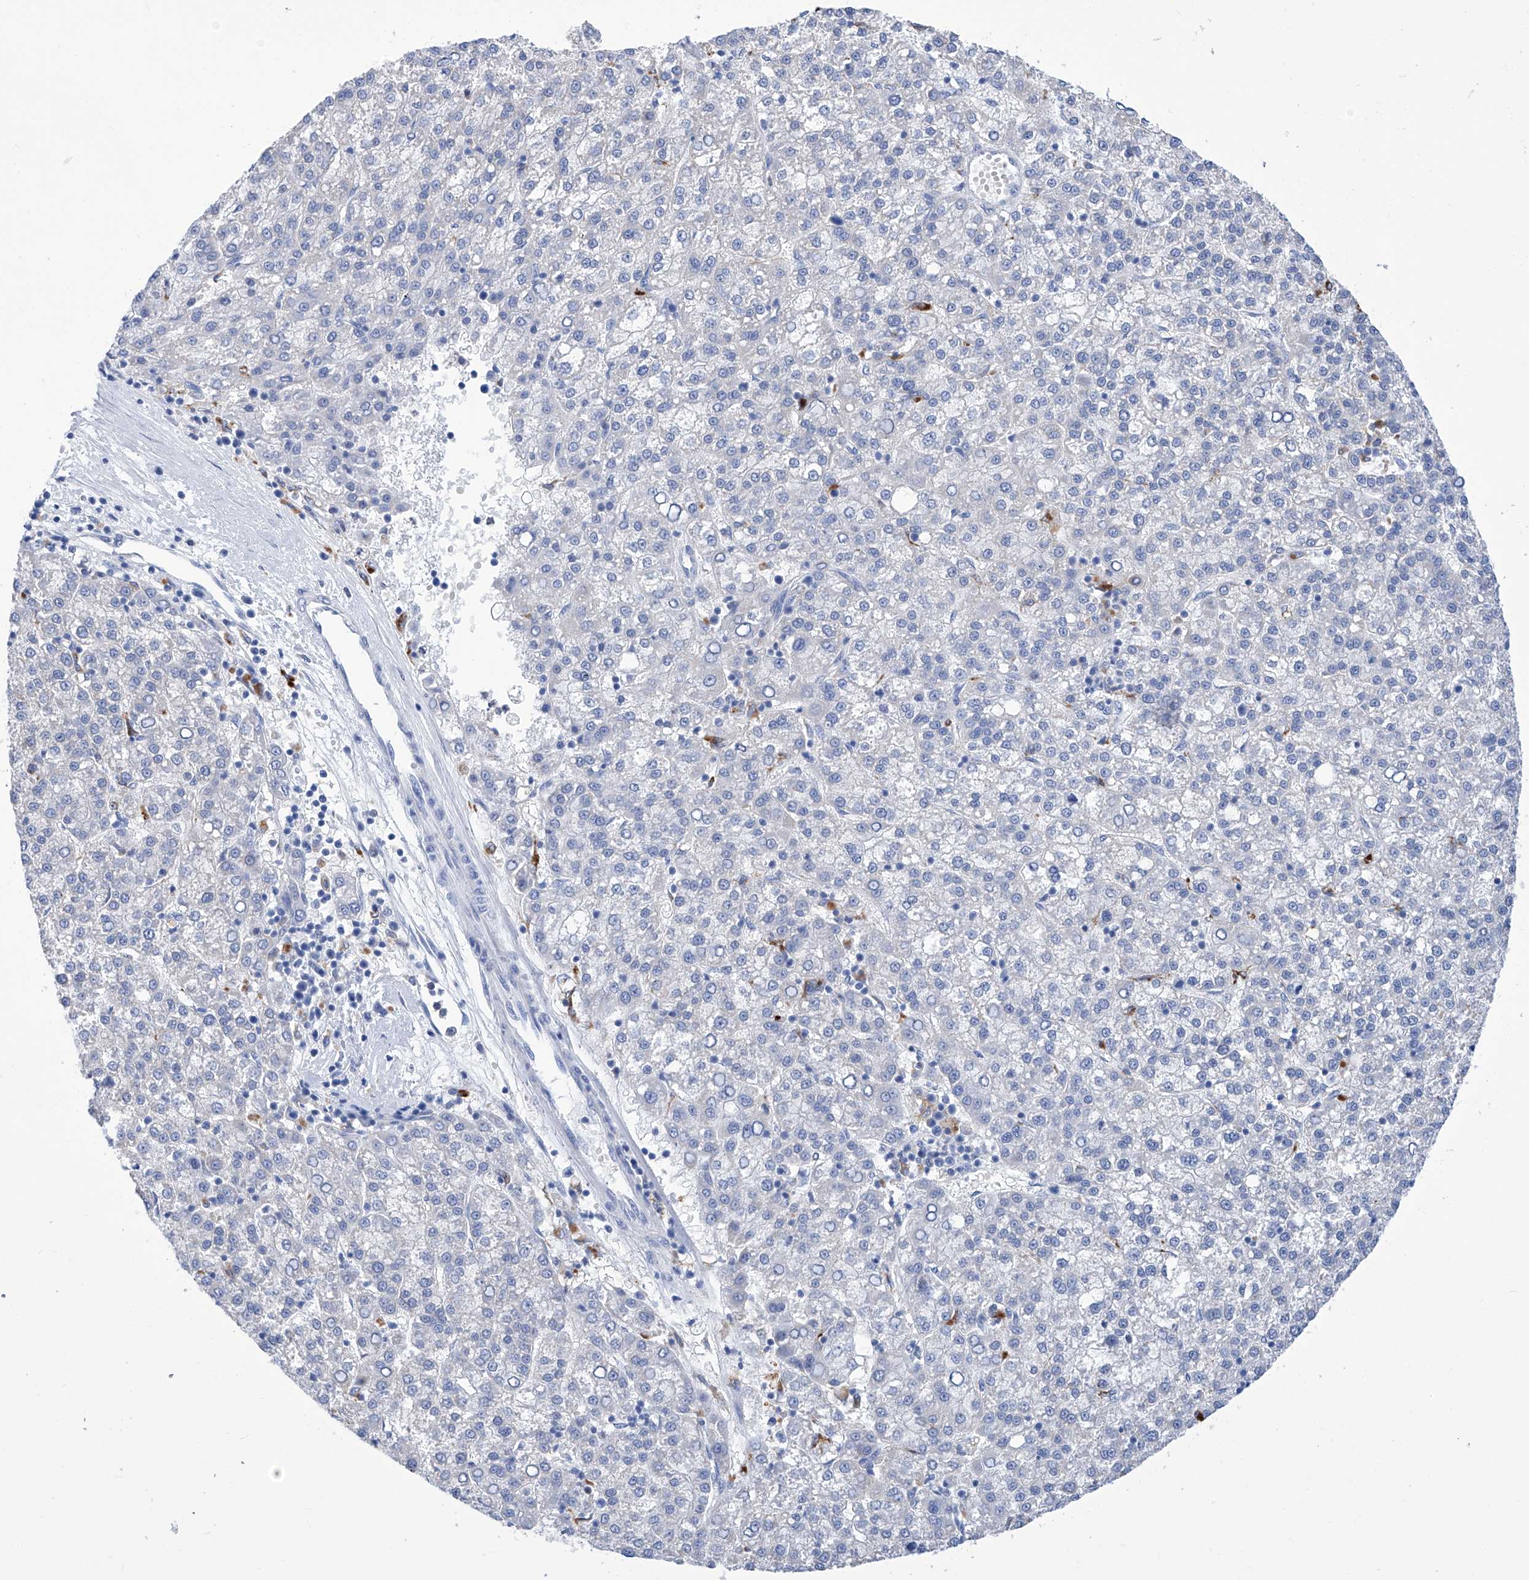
{"staining": {"intensity": "negative", "quantity": "none", "location": "none"}, "tissue": "liver cancer", "cell_type": "Tumor cells", "image_type": "cancer", "snomed": [{"axis": "morphology", "description": "Carcinoma, Hepatocellular, NOS"}, {"axis": "topography", "description": "Liver"}], "caption": "Liver hepatocellular carcinoma stained for a protein using immunohistochemistry (IHC) shows no staining tumor cells.", "gene": "IMPA2", "patient": {"sex": "female", "age": 58}}